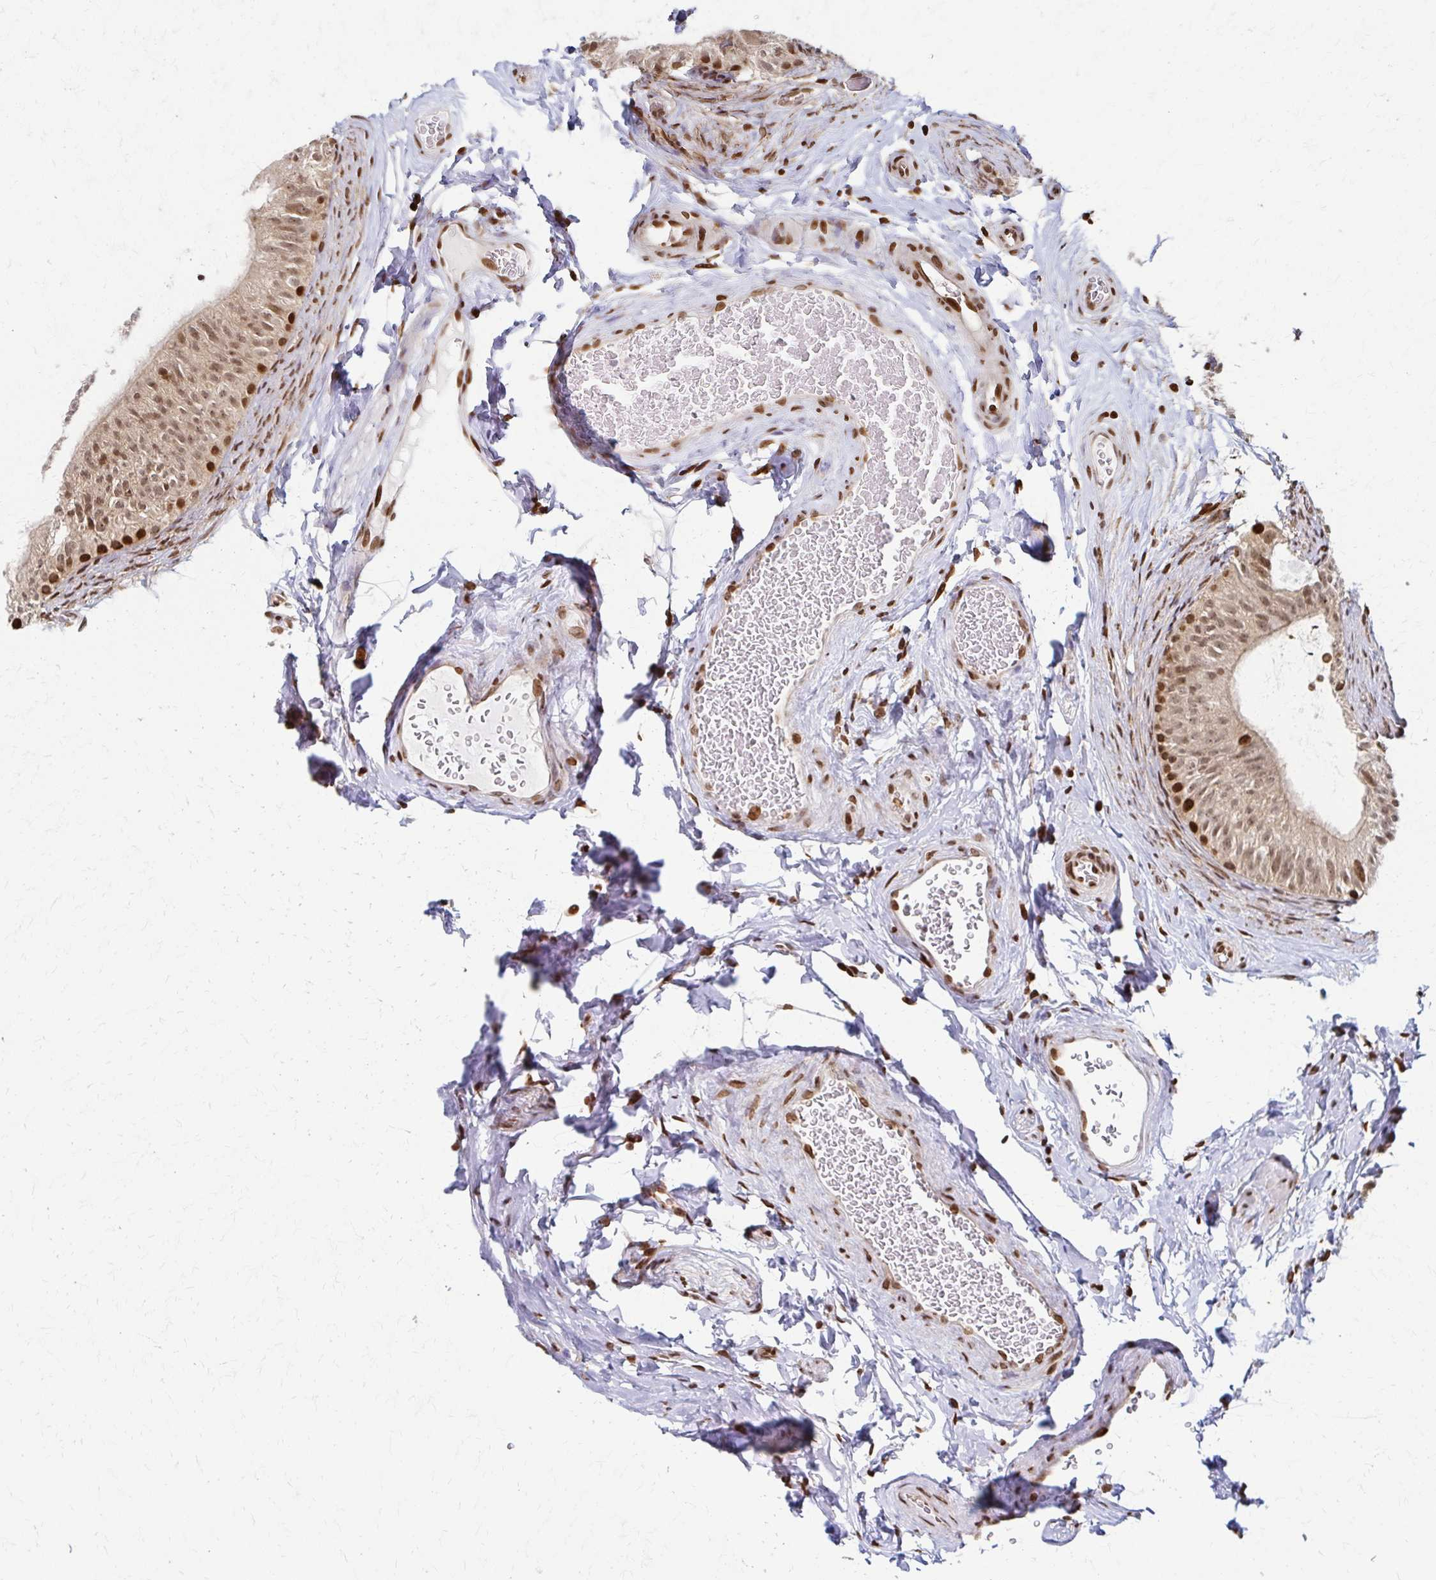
{"staining": {"intensity": "moderate", "quantity": ">75%", "location": "cytoplasmic/membranous,nuclear"}, "tissue": "epididymis", "cell_type": "Glandular cells", "image_type": "normal", "snomed": [{"axis": "morphology", "description": "Normal tissue, NOS"}, {"axis": "topography", "description": "Epididymis, spermatic cord, NOS"}, {"axis": "topography", "description": "Epididymis"}], "caption": "Brown immunohistochemical staining in normal epididymis displays moderate cytoplasmic/membranous,nuclear positivity in approximately >75% of glandular cells.", "gene": "PSMD7", "patient": {"sex": "male", "age": 31}}